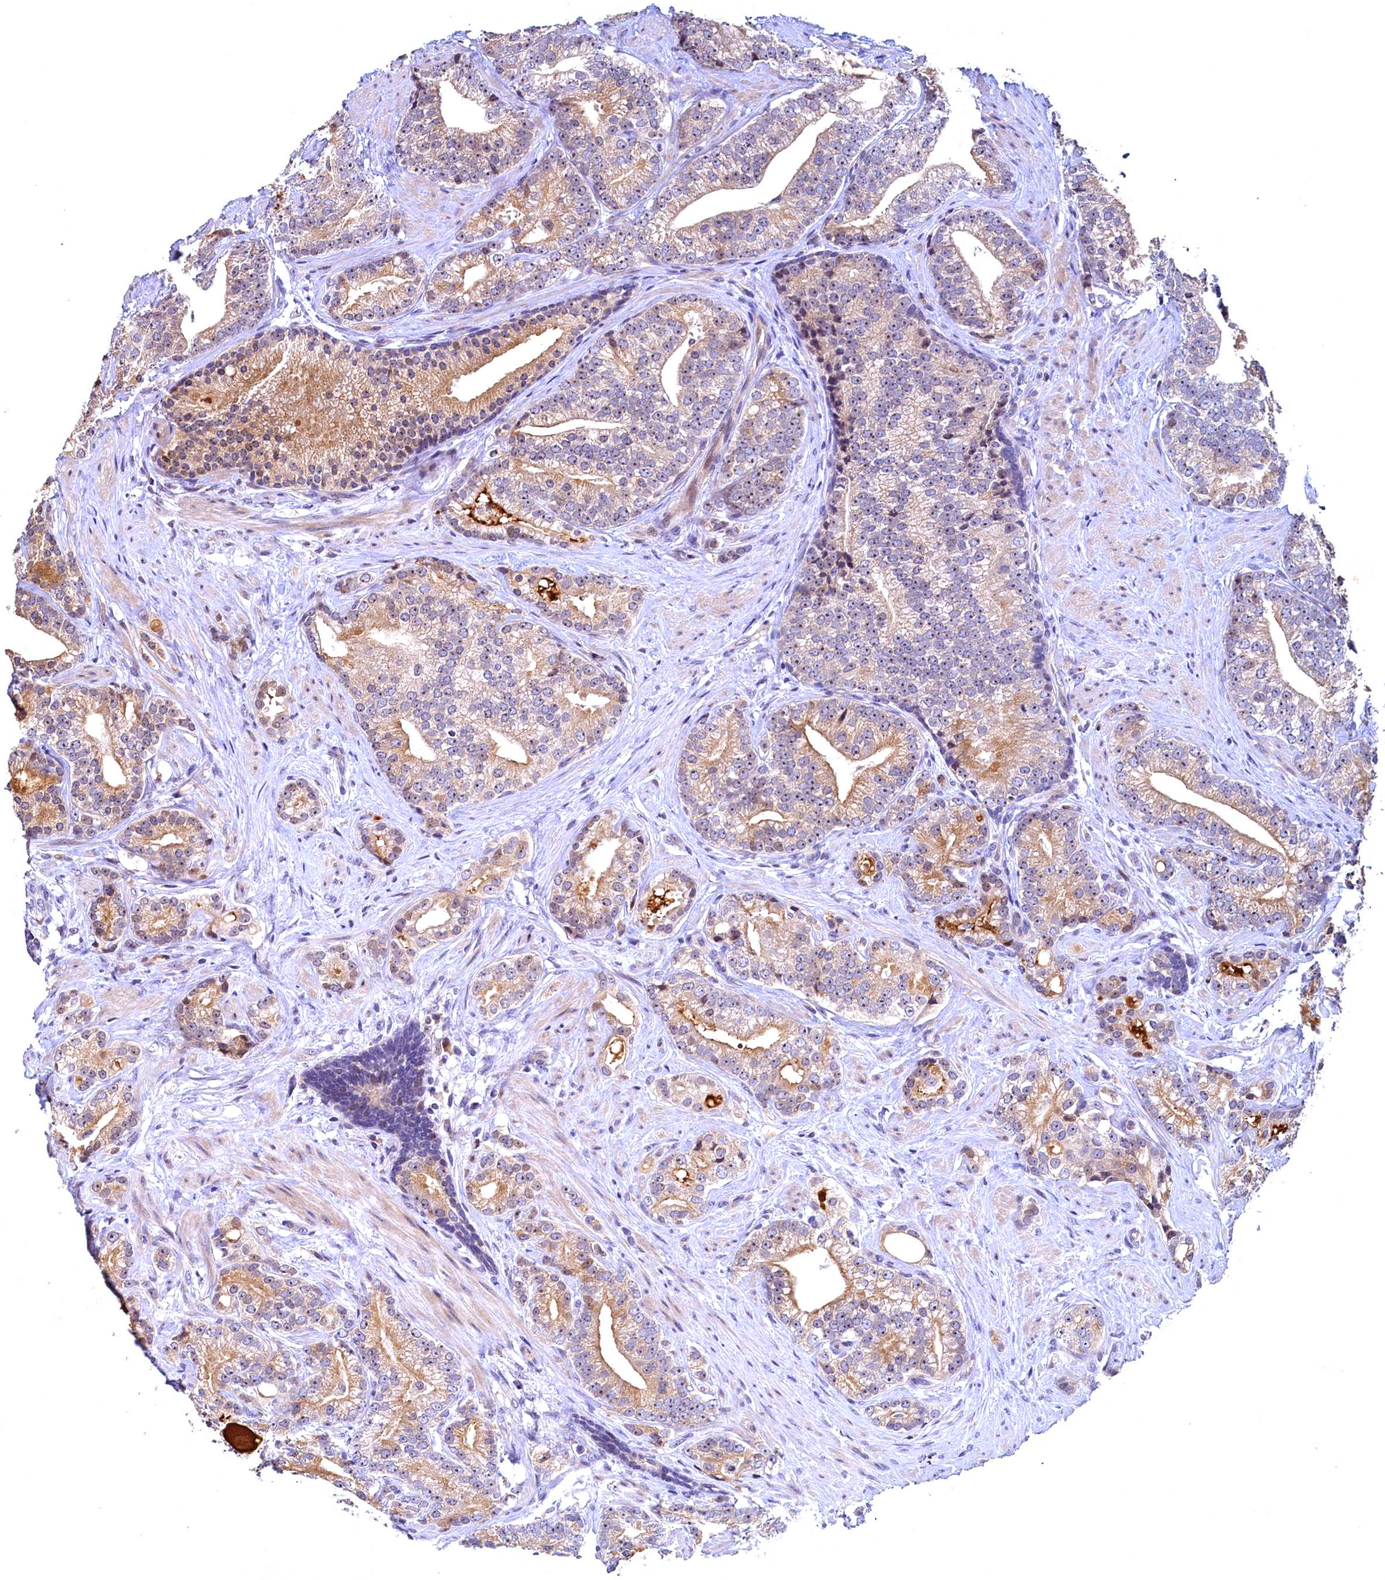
{"staining": {"intensity": "moderate", "quantity": "25%-75%", "location": "cytoplasmic/membranous"}, "tissue": "prostate cancer", "cell_type": "Tumor cells", "image_type": "cancer", "snomed": [{"axis": "morphology", "description": "Adenocarcinoma, Low grade"}, {"axis": "topography", "description": "Prostate"}], "caption": "The image reveals immunohistochemical staining of prostate cancer. There is moderate cytoplasmic/membranous positivity is seen in approximately 25%-75% of tumor cells. The protein is shown in brown color, while the nuclei are stained blue.", "gene": "LATS2", "patient": {"sex": "male", "age": 71}}